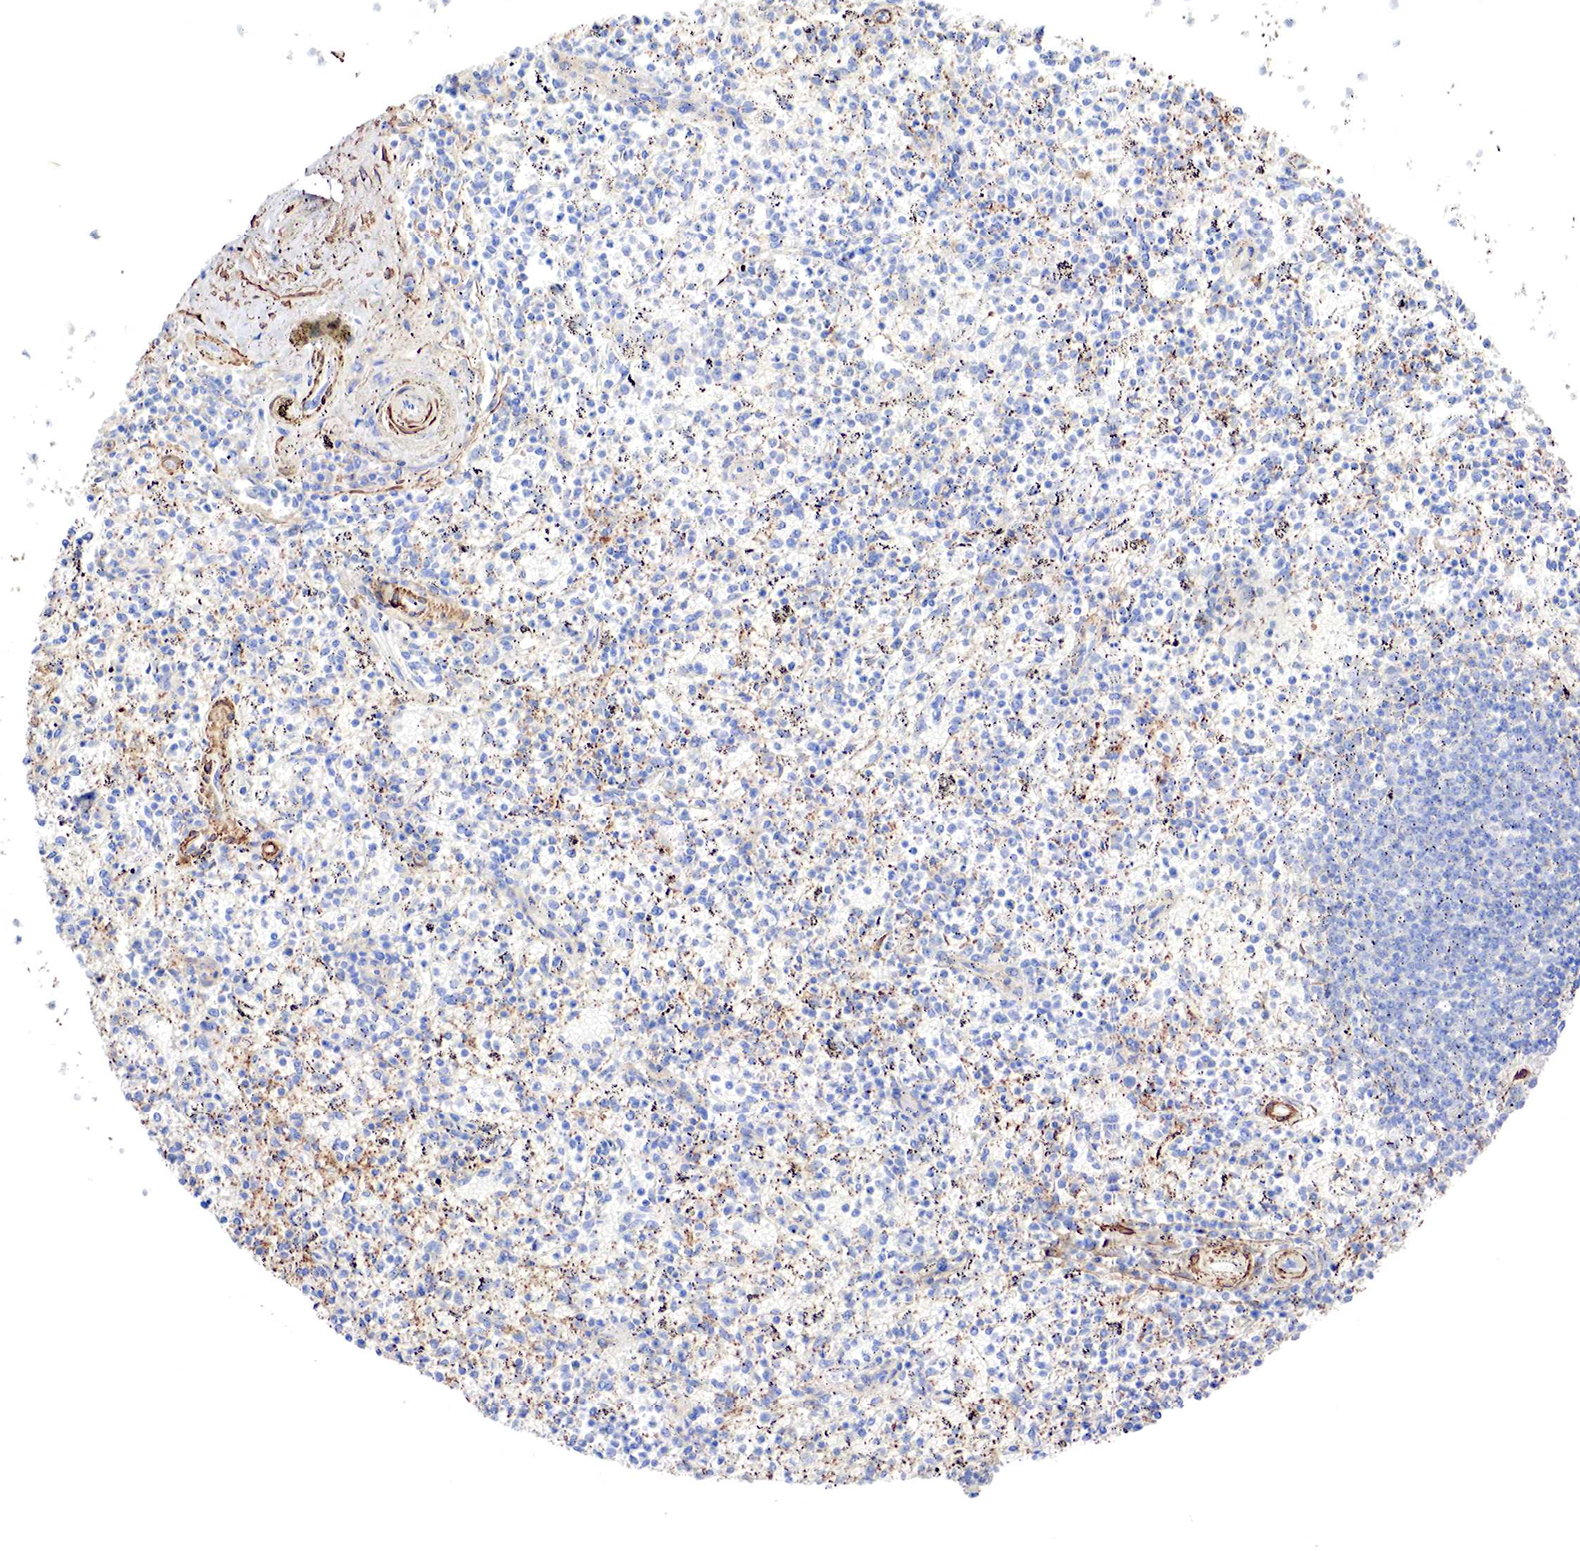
{"staining": {"intensity": "negative", "quantity": "none", "location": "none"}, "tissue": "spleen", "cell_type": "Cells in red pulp", "image_type": "normal", "snomed": [{"axis": "morphology", "description": "Normal tissue, NOS"}, {"axis": "topography", "description": "Spleen"}], "caption": "An image of human spleen is negative for staining in cells in red pulp.", "gene": "TPM1", "patient": {"sex": "male", "age": 72}}